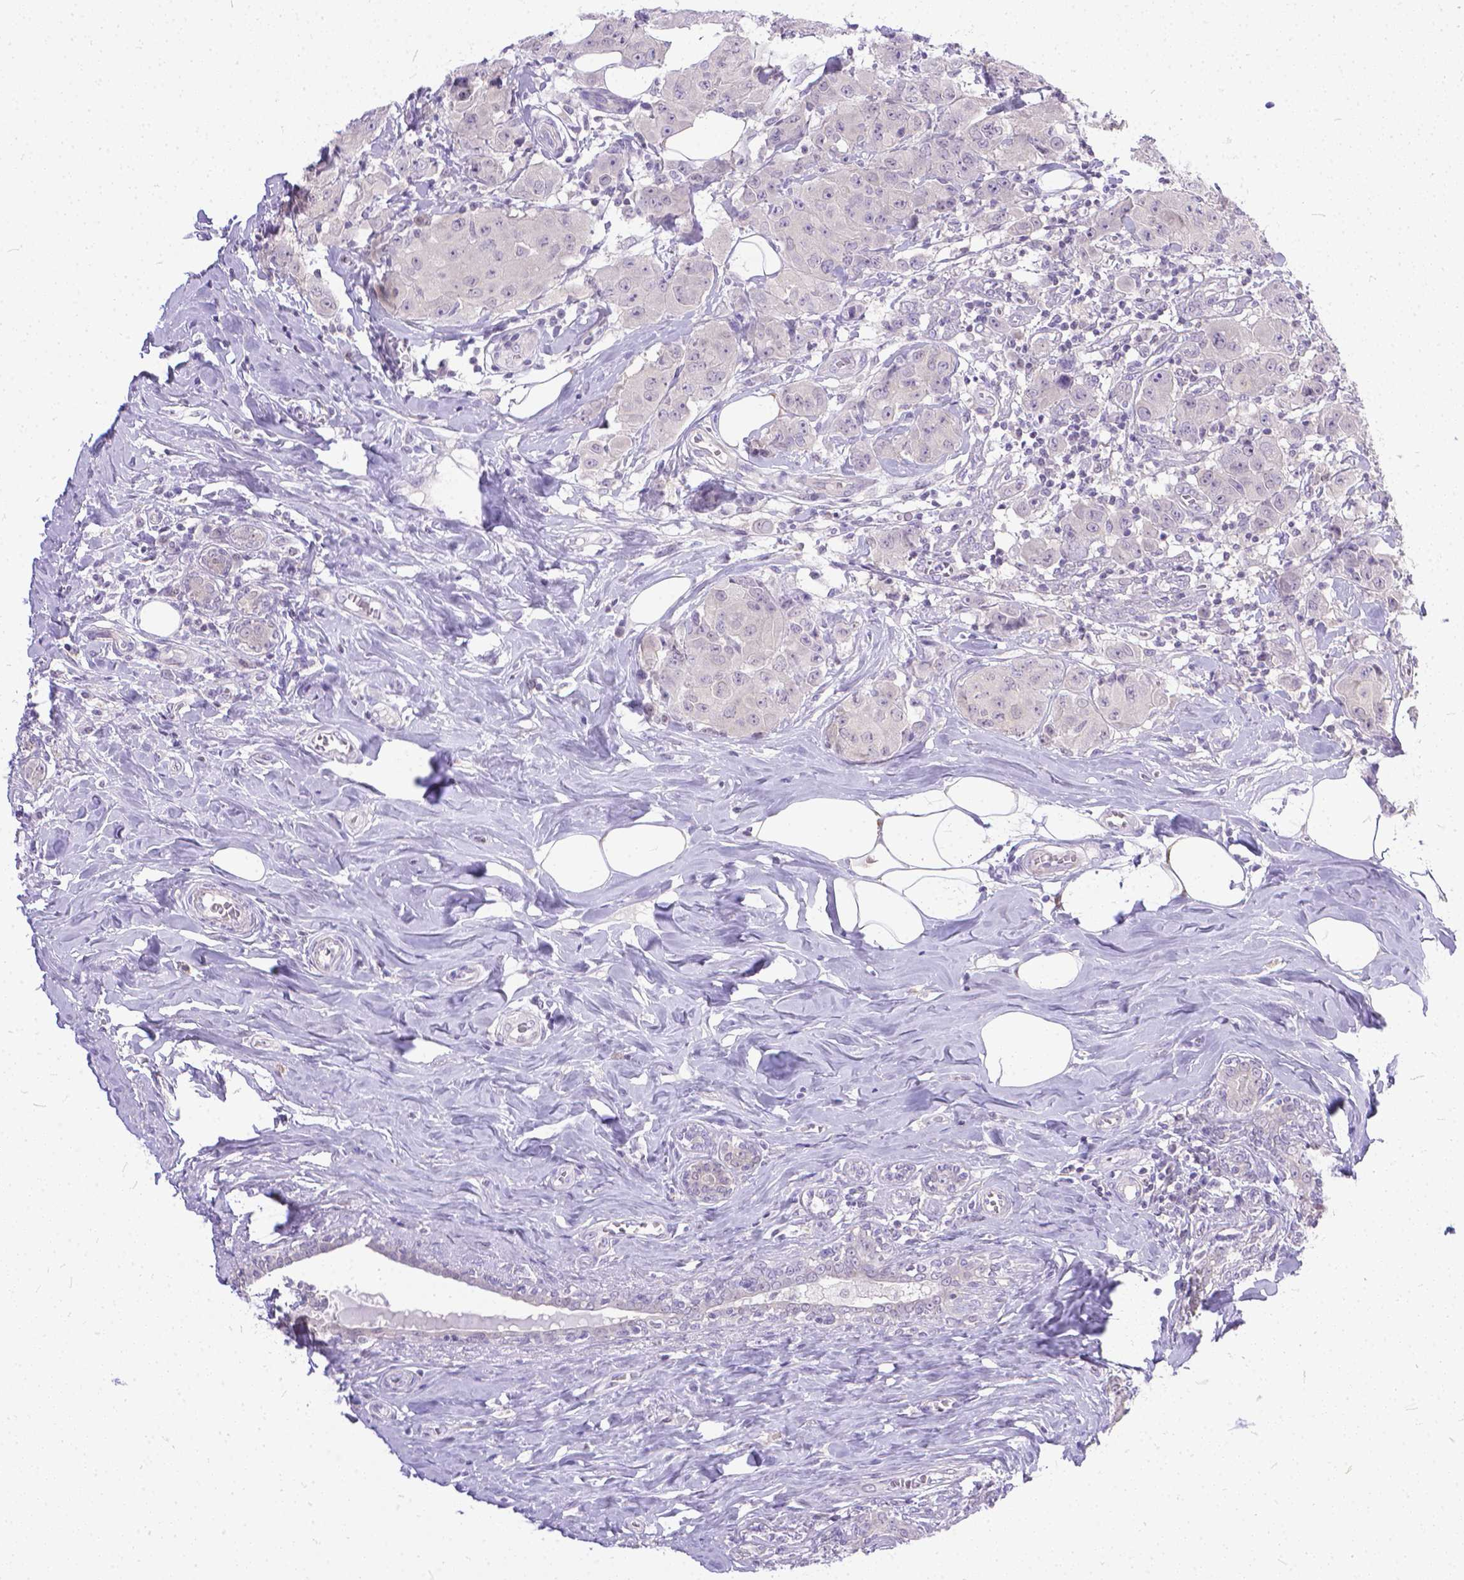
{"staining": {"intensity": "negative", "quantity": "none", "location": "none"}, "tissue": "breast cancer", "cell_type": "Tumor cells", "image_type": "cancer", "snomed": [{"axis": "morphology", "description": "Normal tissue, NOS"}, {"axis": "morphology", "description": "Duct carcinoma"}, {"axis": "topography", "description": "Breast"}], "caption": "IHC of human breast cancer (intraductal carcinoma) demonstrates no expression in tumor cells. (Brightfield microscopy of DAB (3,3'-diaminobenzidine) immunohistochemistry at high magnification).", "gene": "TTLL6", "patient": {"sex": "female", "age": 43}}